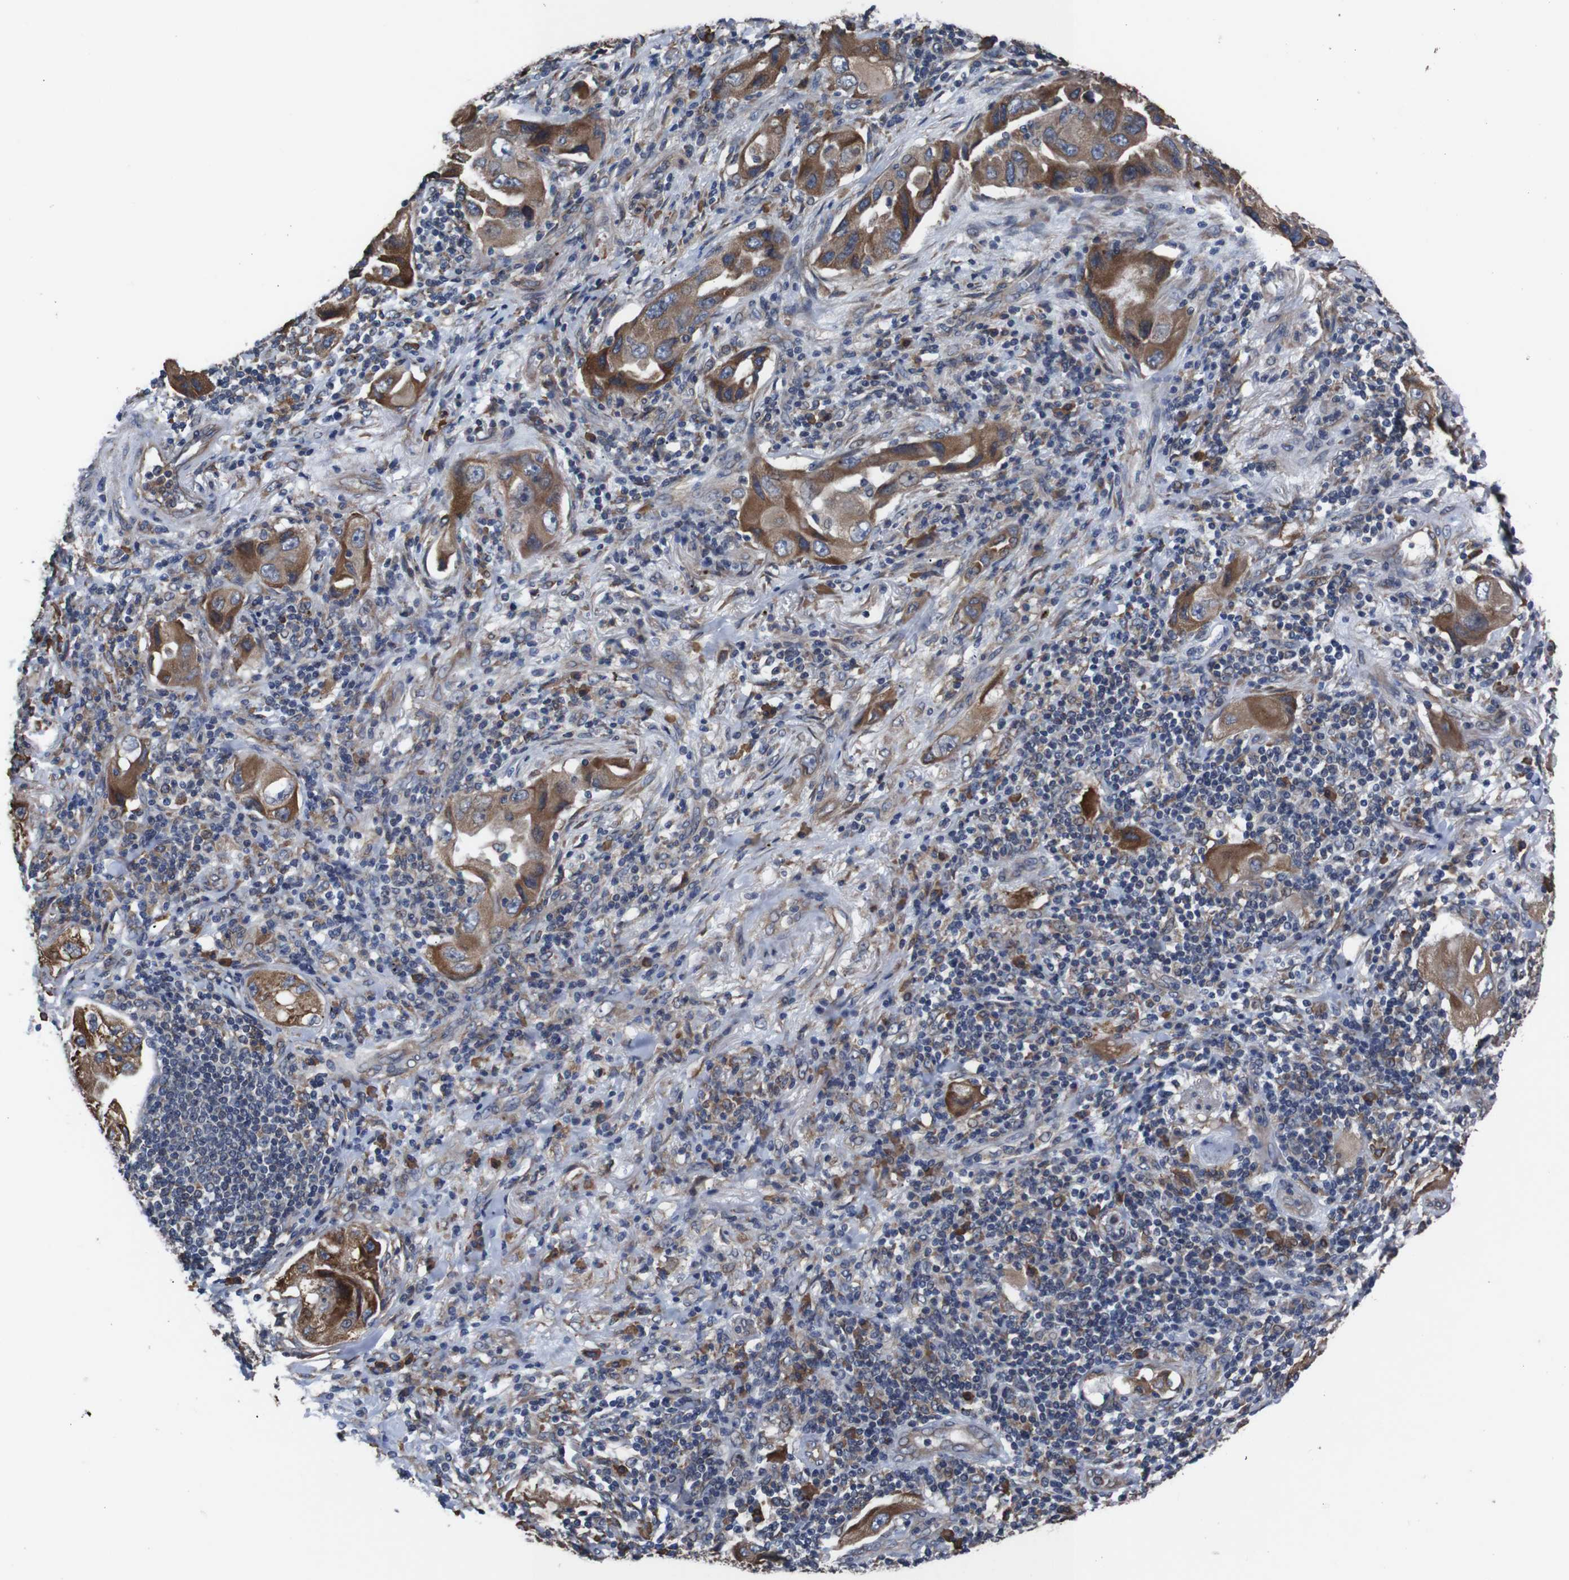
{"staining": {"intensity": "moderate", "quantity": ">75%", "location": "cytoplasmic/membranous"}, "tissue": "lung cancer", "cell_type": "Tumor cells", "image_type": "cancer", "snomed": [{"axis": "morphology", "description": "Adenocarcinoma, NOS"}, {"axis": "topography", "description": "Lung"}], "caption": "Brown immunohistochemical staining in lung cancer reveals moderate cytoplasmic/membranous positivity in about >75% of tumor cells.", "gene": "SIGMAR1", "patient": {"sex": "female", "age": 65}}